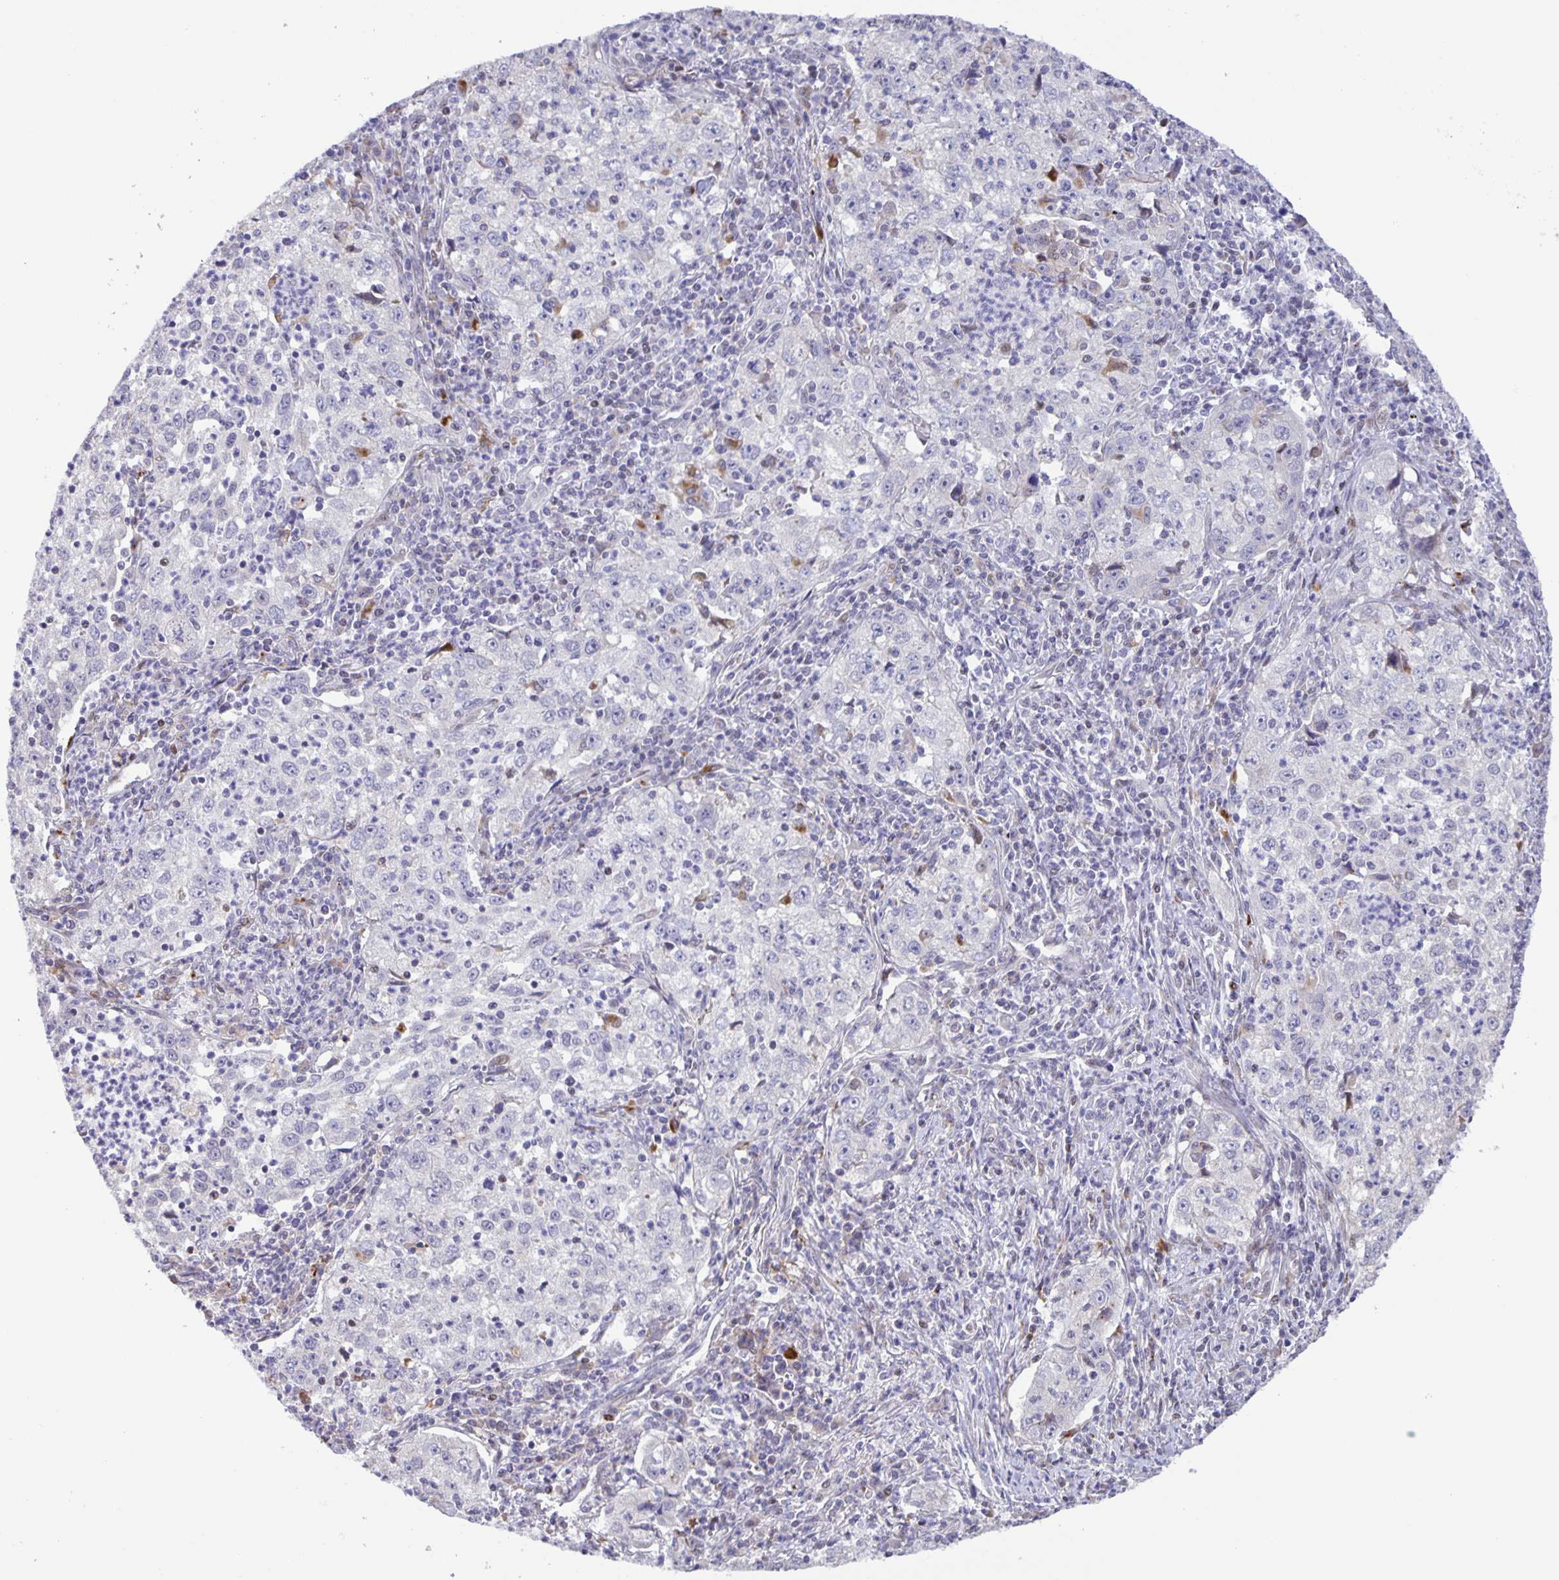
{"staining": {"intensity": "negative", "quantity": "none", "location": "none"}, "tissue": "lung cancer", "cell_type": "Tumor cells", "image_type": "cancer", "snomed": [{"axis": "morphology", "description": "Squamous cell carcinoma, NOS"}, {"axis": "topography", "description": "Lung"}], "caption": "An IHC histopathology image of lung cancer is shown. There is no staining in tumor cells of lung cancer. (Stains: DAB immunohistochemistry (IHC) with hematoxylin counter stain, Microscopy: brightfield microscopy at high magnification).", "gene": "MAPK12", "patient": {"sex": "male", "age": 71}}